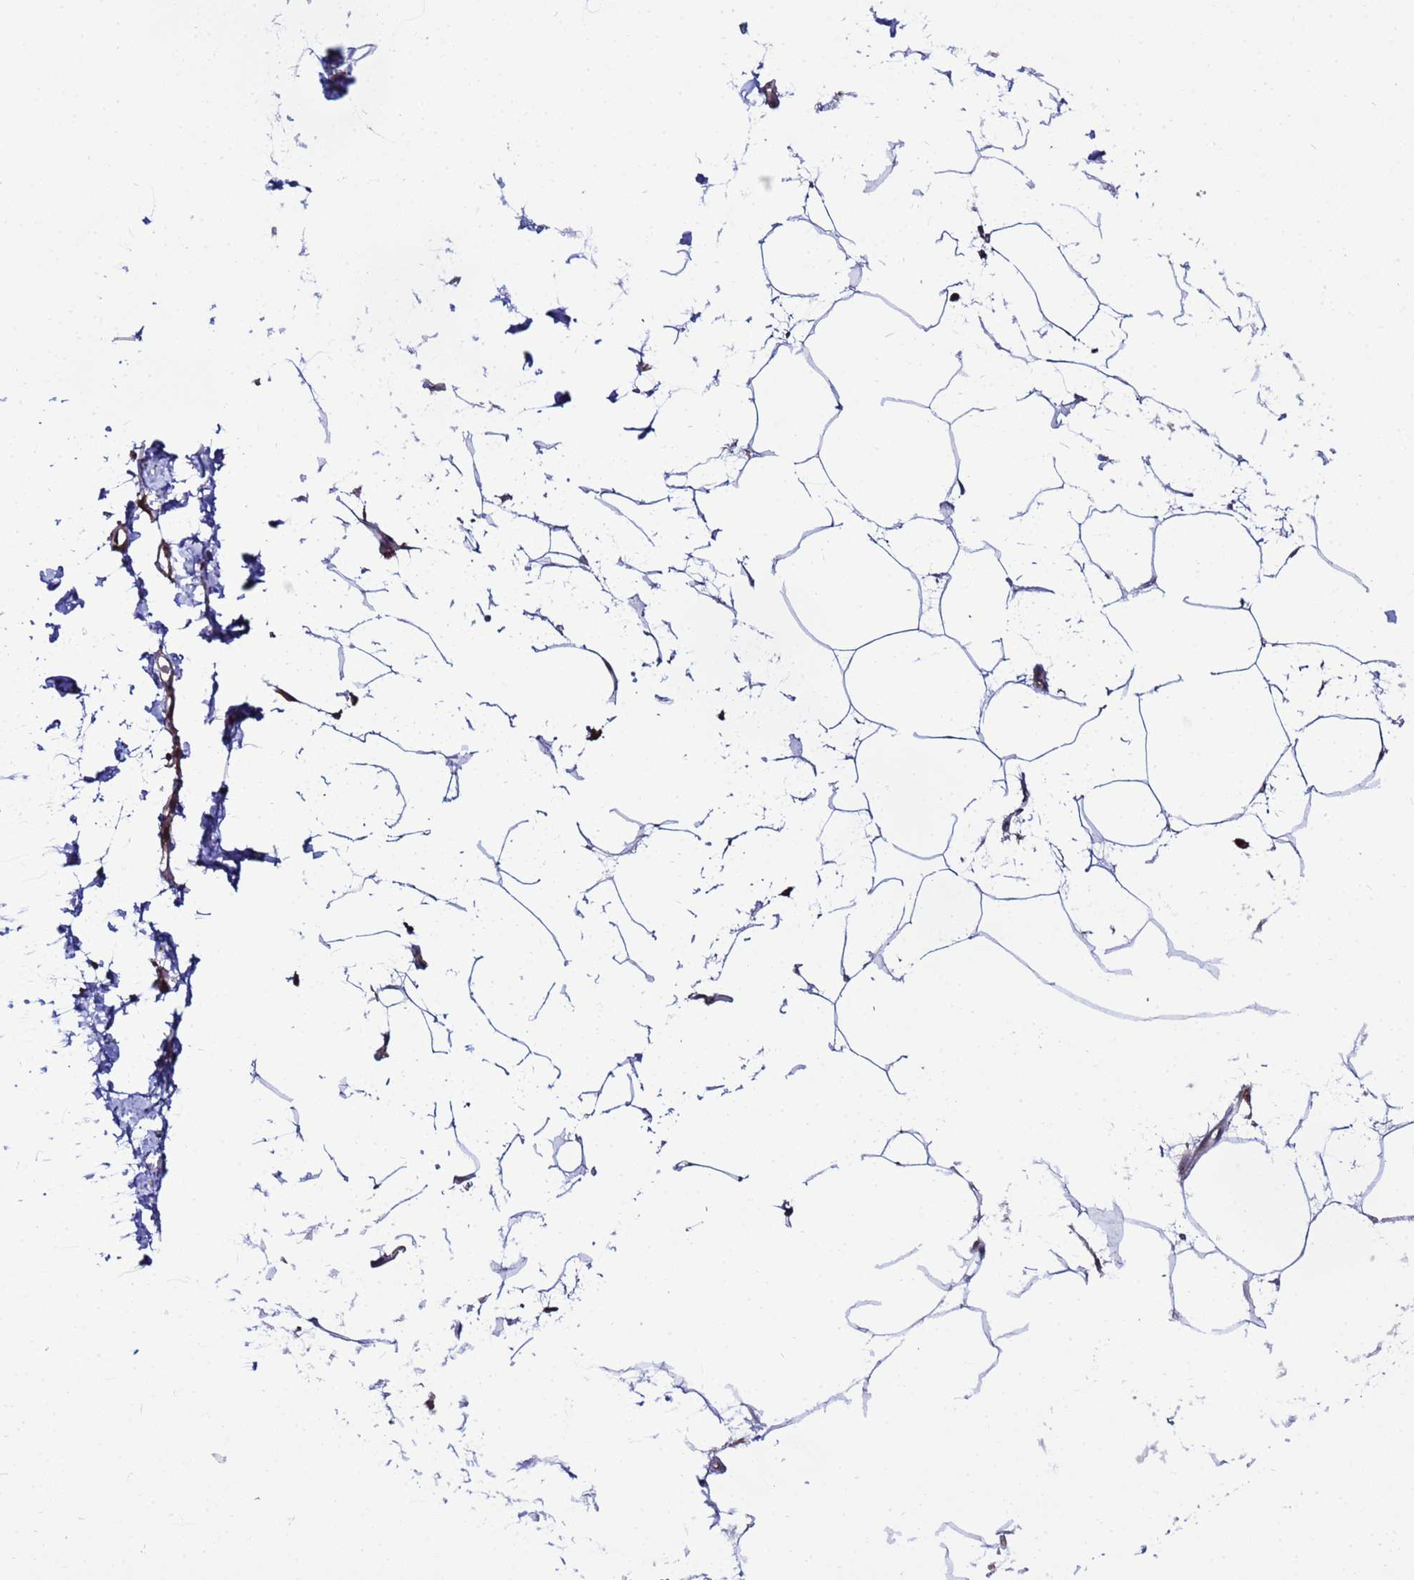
{"staining": {"intensity": "moderate", "quantity": ">75%", "location": "cytoplasmic/membranous"}, "tissue": "adipose tissue", "cell_type": "Adipocytes", "image_type": "normal", "snomed": [{"axis": "morphology", "description": "Normal tissue, NOS"}, {"axis": "topography", "description": "Adipose tissue"}], "caption": "Immunohistochemistry (IHC) staining of unremarkable adipose tissue, which exhibits medium levels of moderate cytoplasmic/membranous positivity in about >75% of adipocytes indicating moderate cytoplasmic/membranous protein positivity. The staining was performed using DAB (brown) for protein detection and nuclei were counterstained in hematoxylin (blue).", "gene": "JRKL", "patient": {"sex": "female", "age": 37}}